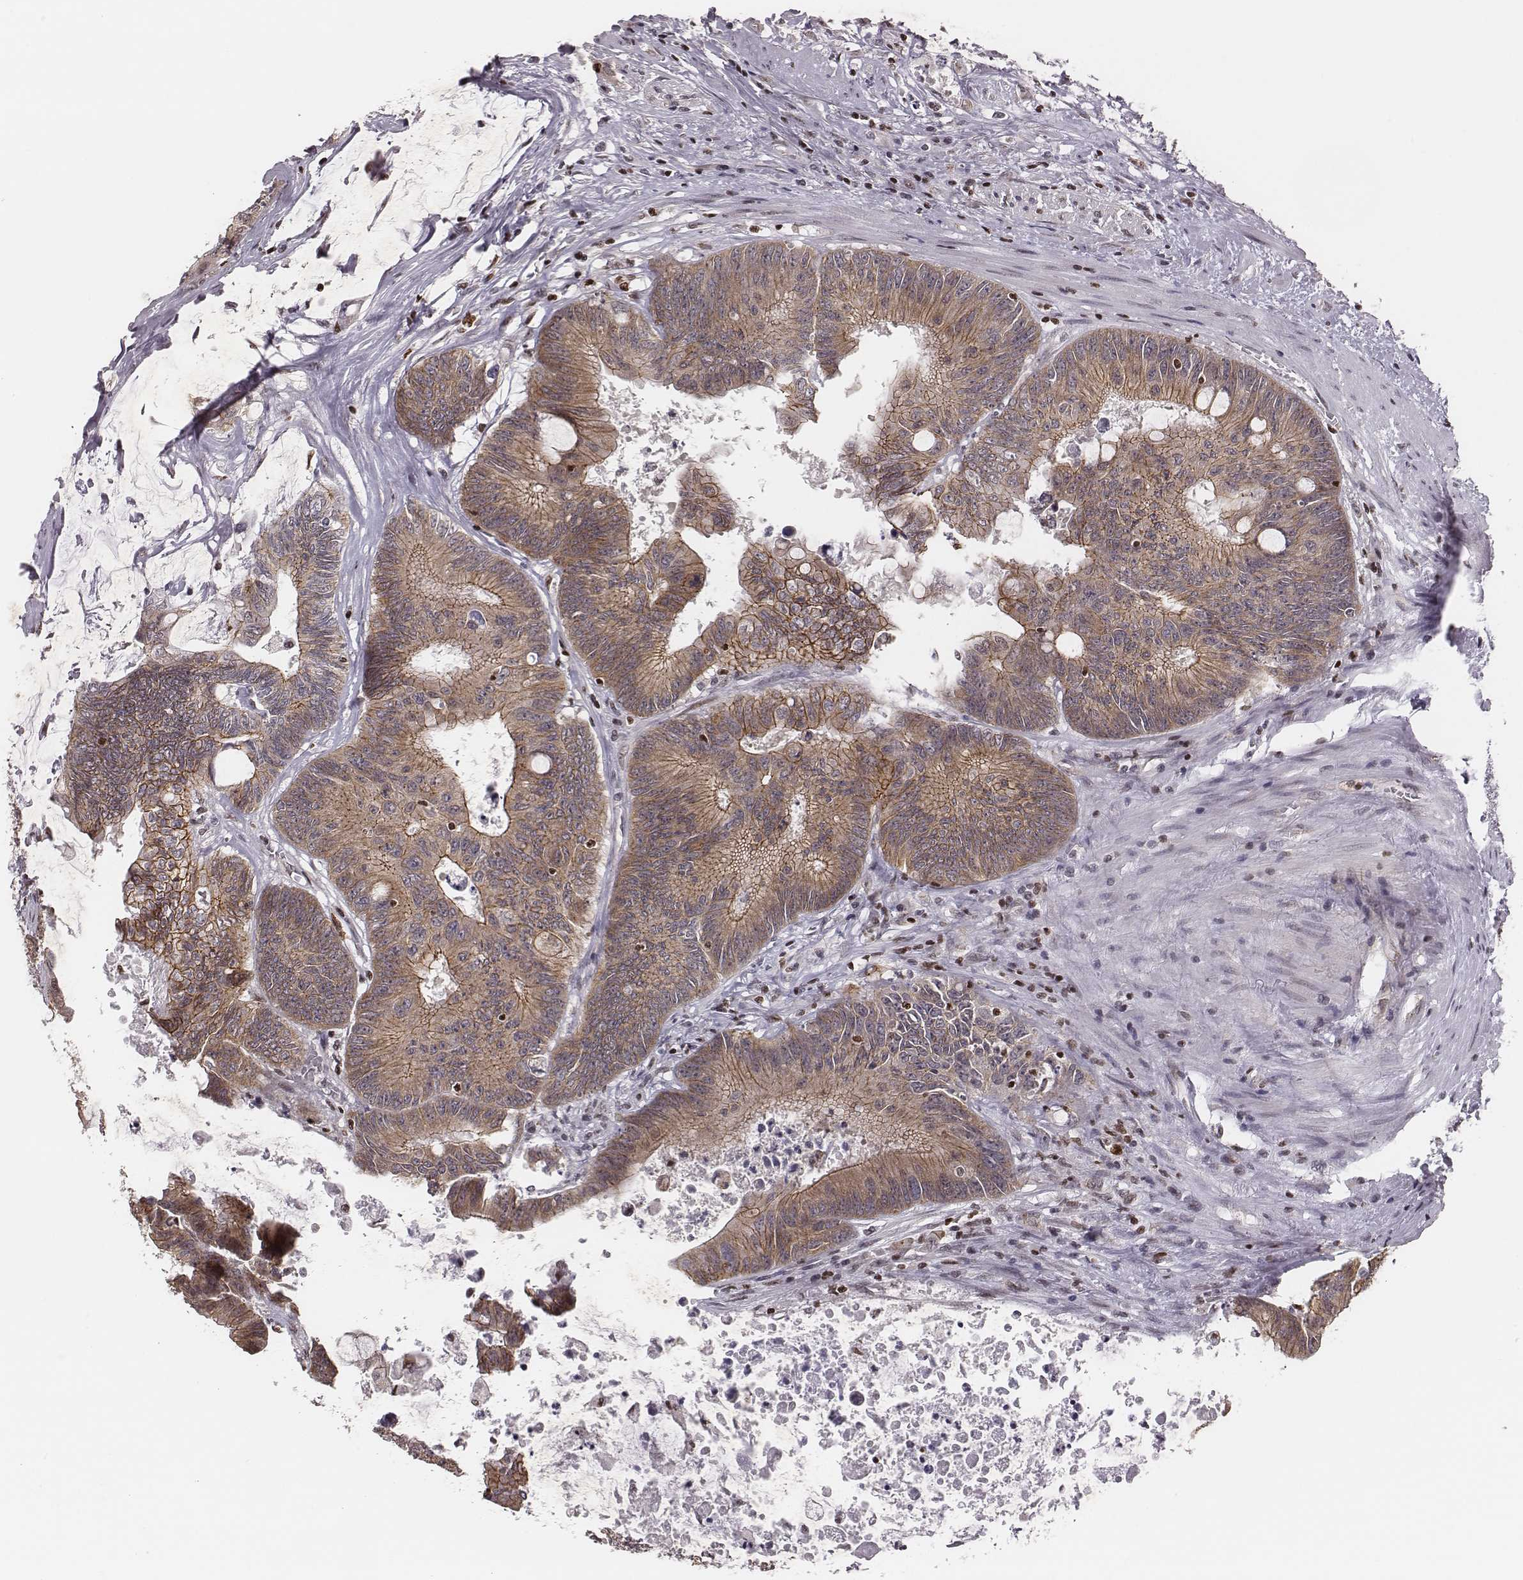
{"staining": {"intensity": "moderate", "quantity": ">75%", "location": "cytoplasmic/membranous"}, "tissue": "colorectal cancer", "cell_type": "Tumor cells", "image_type": "cancer", "snomed": [{"axis": "morphology", "description": "Adenocarcinoma, NOS"}, {"axis": "topography", "description": "Rectum"}], "caption": "Human colorectal cancer (adenocarcinoma) stained with a protein marker reveals moderate staining in tumor cells.", "gene": "WDR59", "patient": {"sex": "male", "age": 59}}